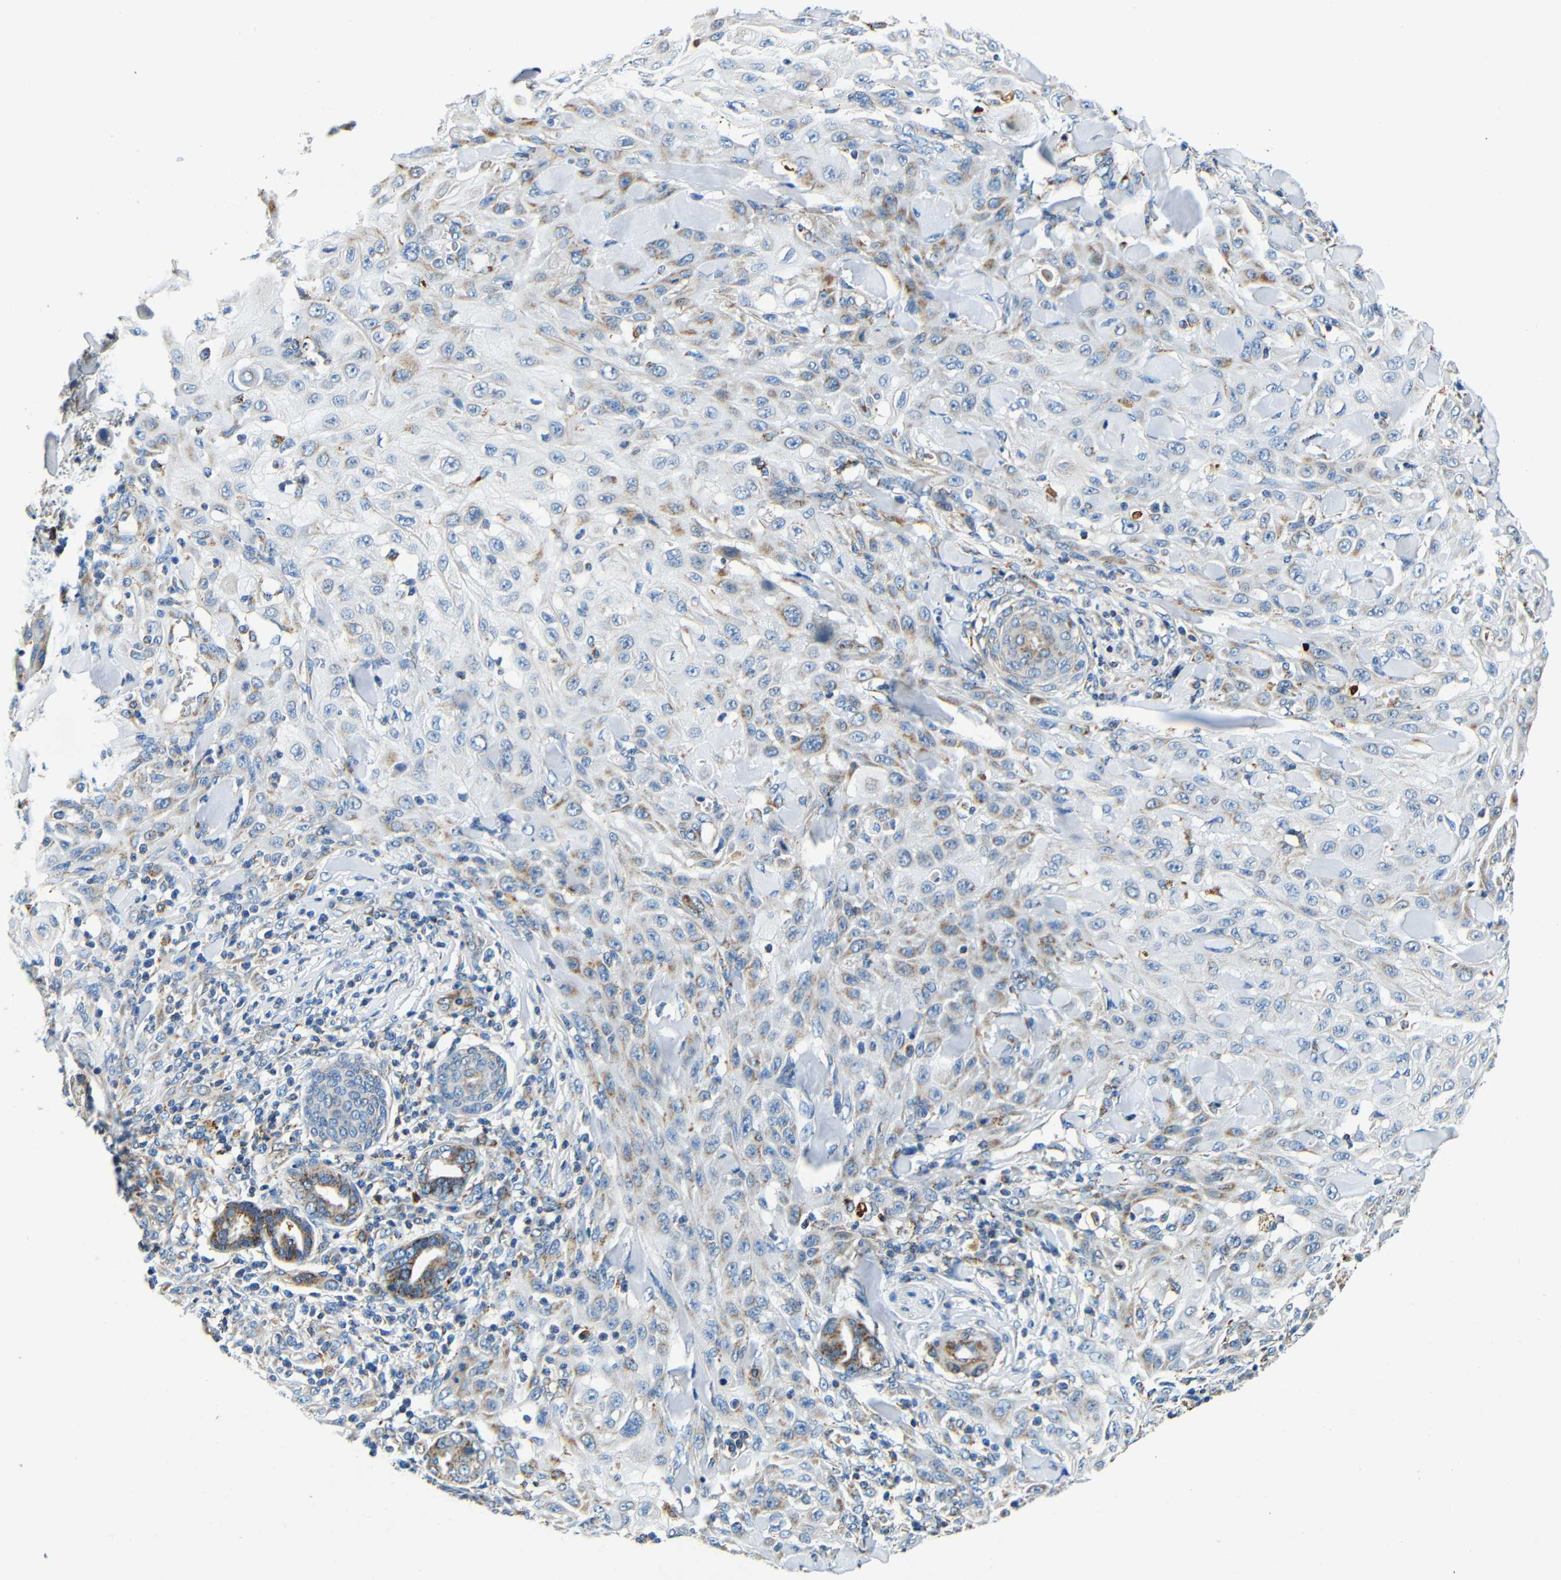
{"staining": {"intensity": "moderate", "quantity": "<25%", "location": "cytoplasmic/membranous"}, "tissue": "skin cancer", "cell_type": "Tumor cells", "image_type": "cancer", "snomed": [{"axis": "morphology", "description": "Squamous cell carcinoma, NOS"}, {"axis": "topography", "description": "Skin"}], "caption": "About <25% of tumor cells in human skin squamous cell carcinoma exhibit moderate cytoplasmic/membranous protein staining as visualized by brown immunohistochemical staining.", "gene": "GALNT18", "patient": {"sex": "male", "age": 24}}